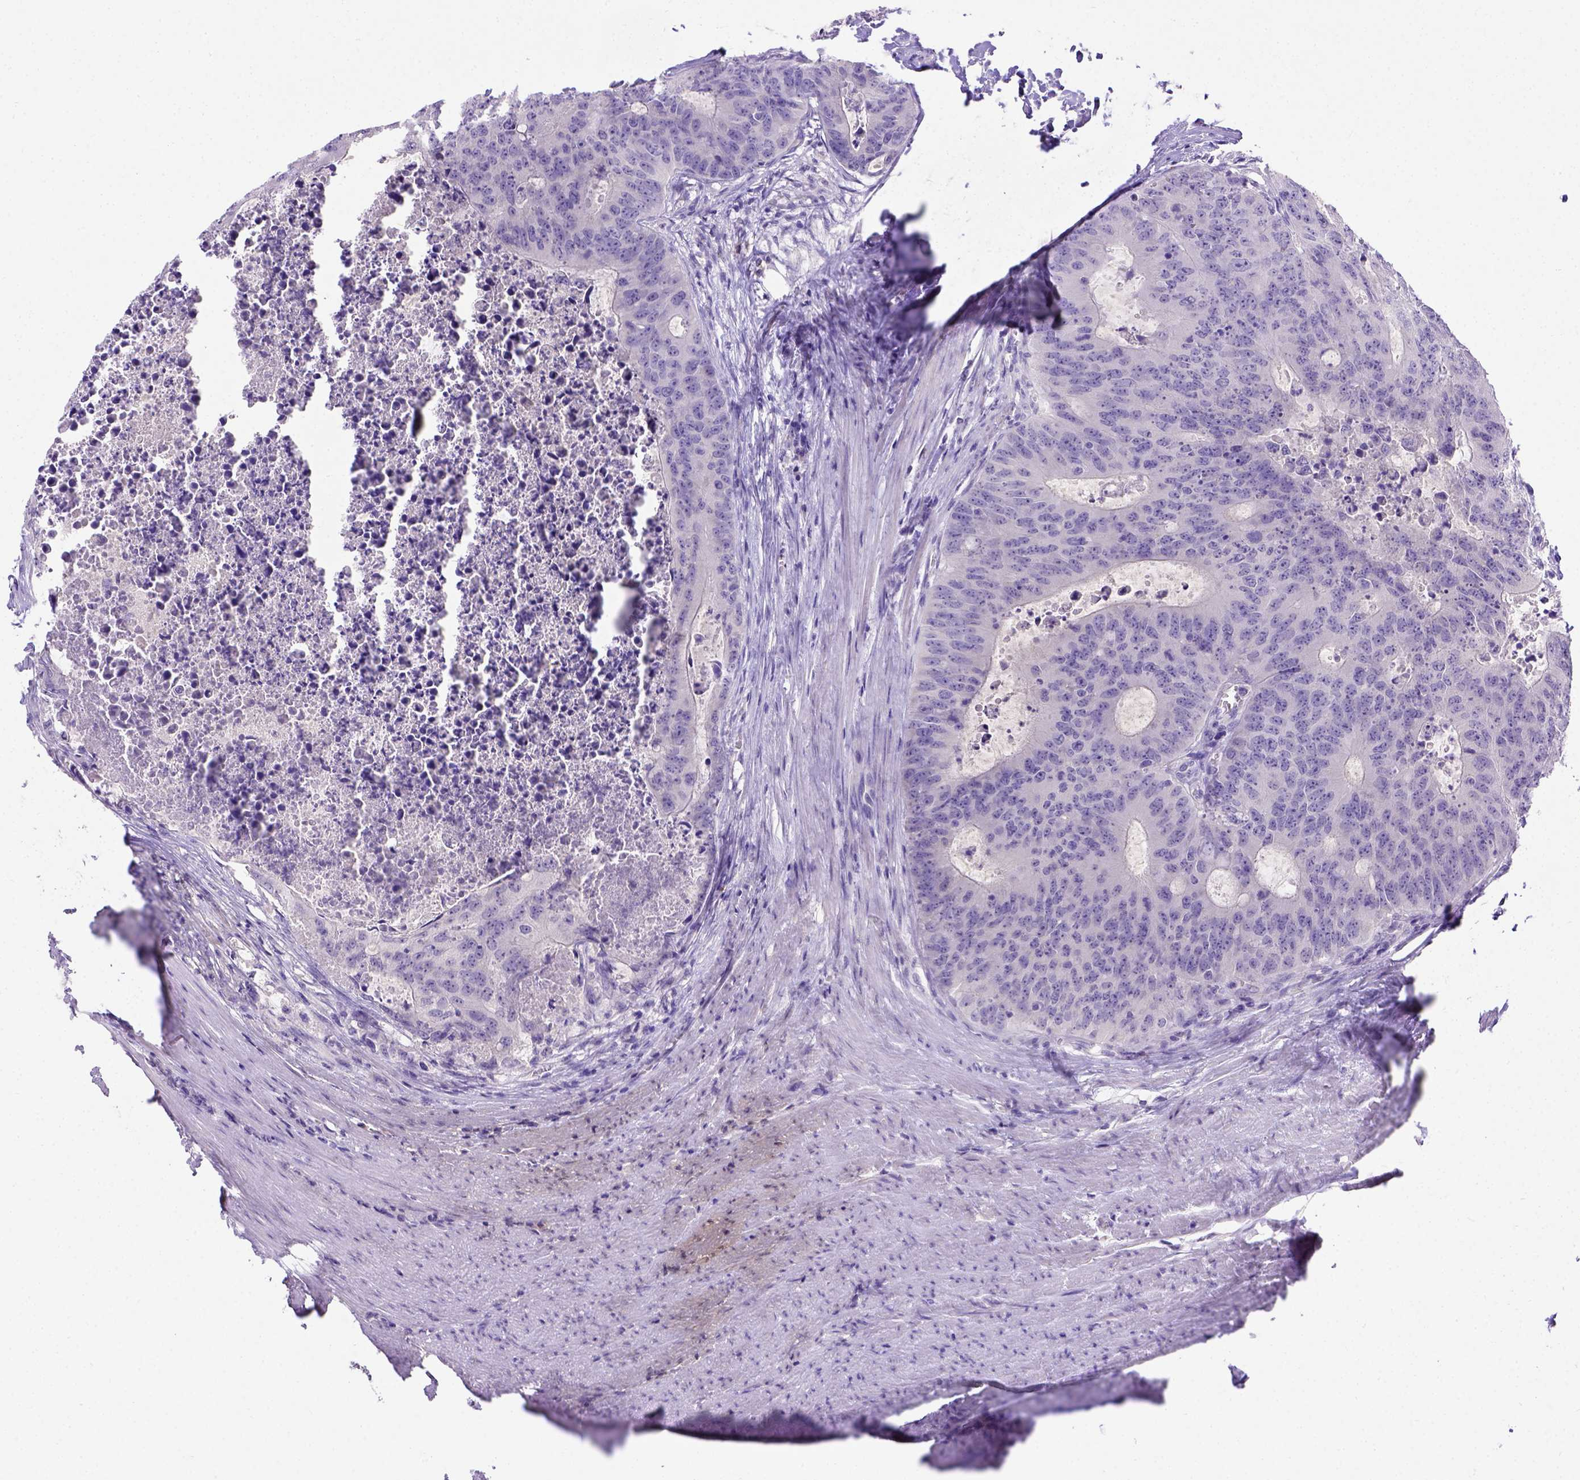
{"staining": {"intensity": "negative", "quantity": "none", "location": "none"}, "tissue": "colorectal cancer", "cell_type": "Tumor cells", "image_type": "cancer", "snomed": [{"axis": "morphology", "description": "Adenocarcinoma, NOS"}, {"axis": "topography", "description": "Colon"}], "caption": "High power microscopy image of an immunohistochemistry micrograph of colorectal cancer (adenocarcinoma), revealing no significant positivity in tumor cells.", "gene": "B3GAT1", "patient": {"sex": "male", "age": 67}}